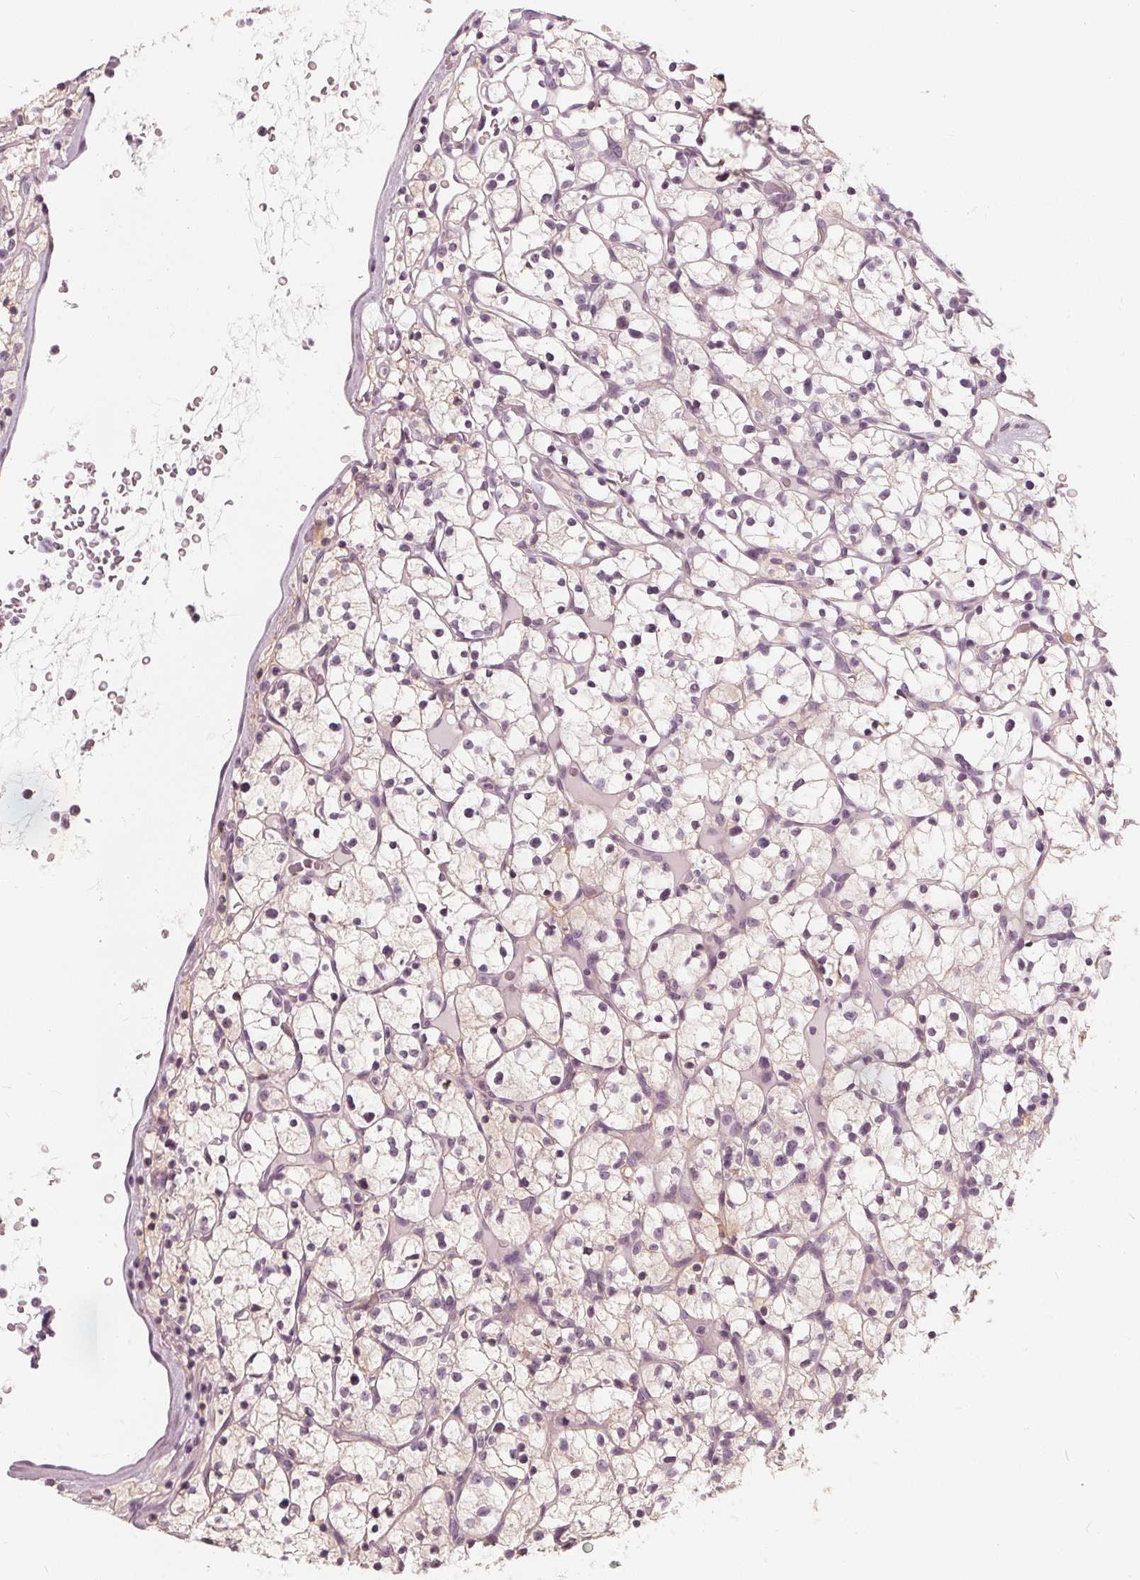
{"staining": {"intensity": "negative", "quantity": "none", "location": "none"}, "tissue": "renal cancer", "cell_type": "Tumor cells", "image_type": "cancer", "snomed": [{"axis": "morphology", "description": "Adenocarcinoma, NOS"}, {"axis": "topography", "description": "Kidney"}], "caption": "Tumor cells show no significant positivity in adenocarcinoma (renal).", "gene": "SAT2", "patient": {"sex": "female", "age": 64}}